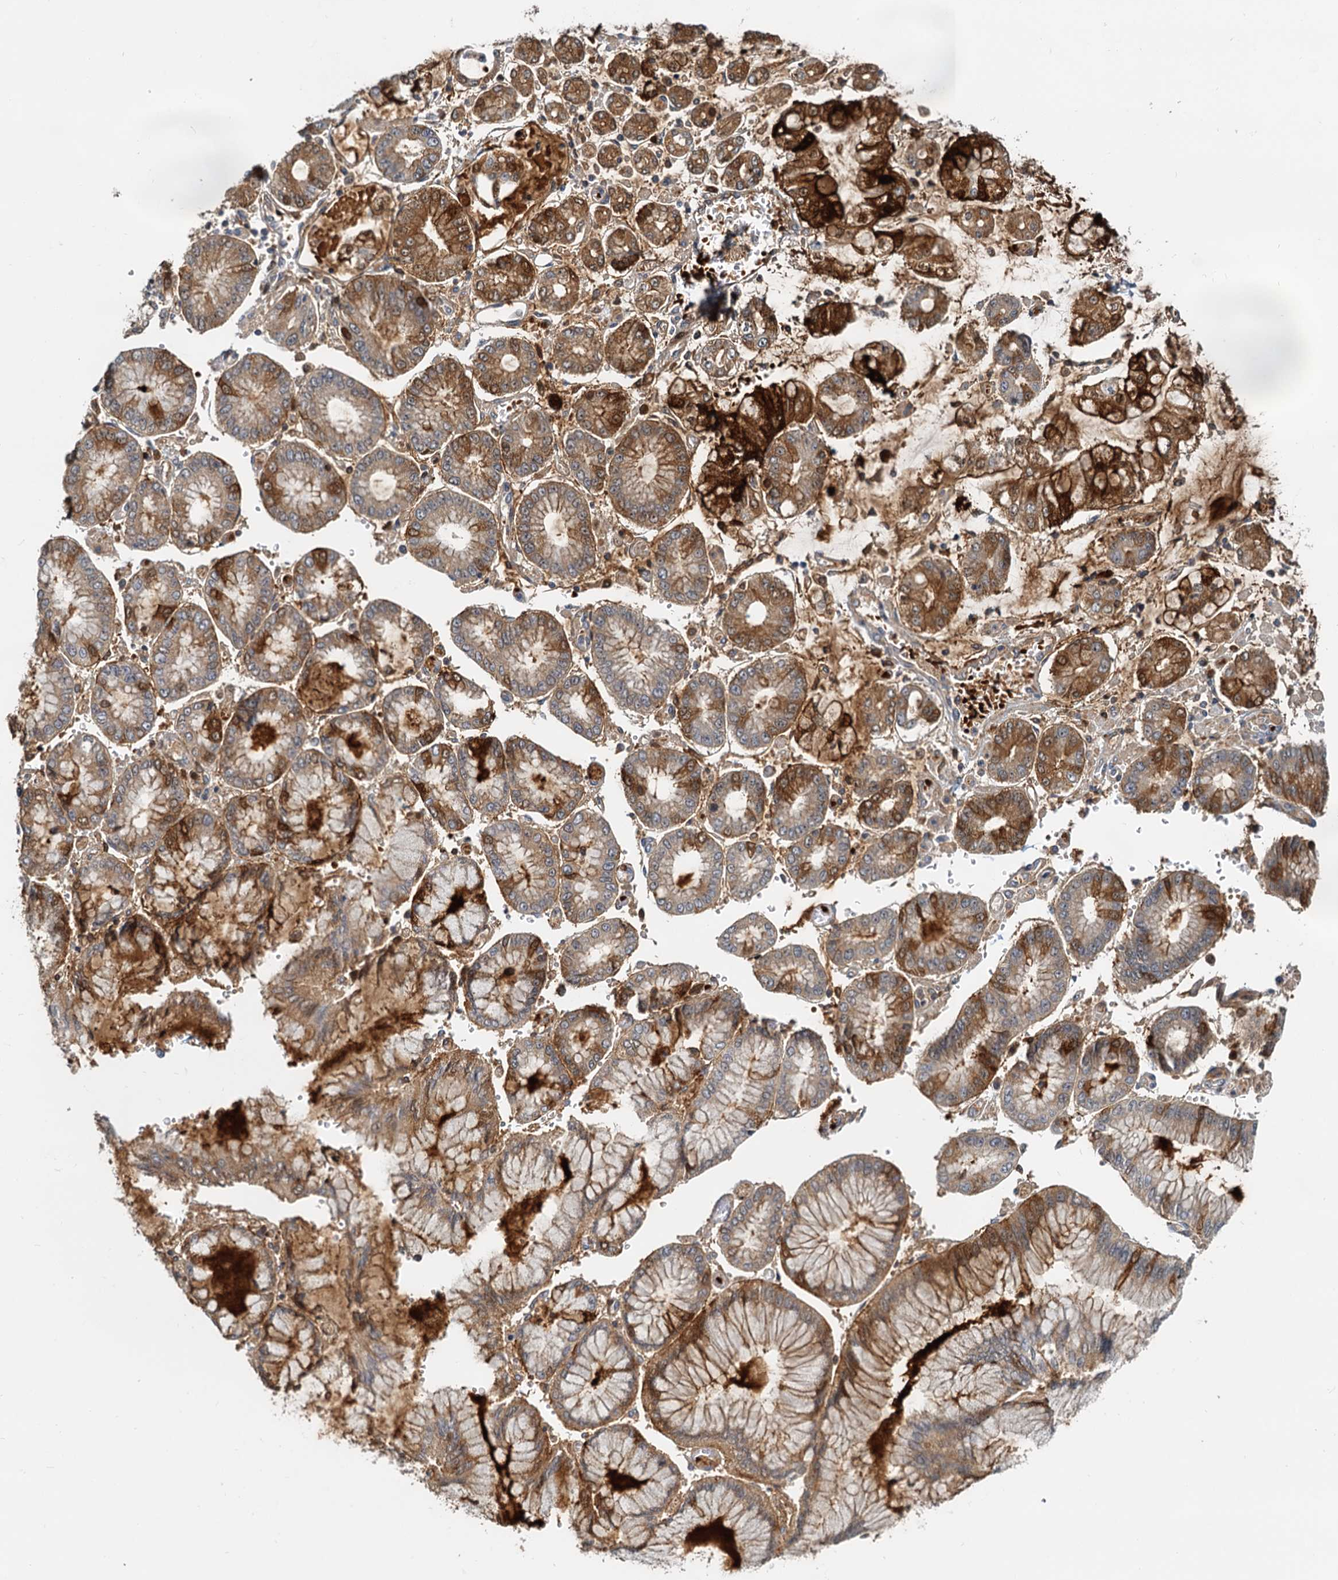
{"staining": {"intensity": "strong", "quantity": "25%-75%", "location": "cytoplasmic/membranous"}, "tissue": "stomach cancer", "cell_type": "Tumor cells", "image_type": "cancer", "snomed": [{"axis": "morphology", "description": "Adenocarcinoma, NOS"}, {"axis": "topography", "description": "Stomach"}], "caption": "Immunohistochemical staining of human stomach cancer (adenocarcinoma) exhibits high levels of strong cytoplasmic/membranous staining in approximately 25%-75% of tumor cells.", "gene": "TOLLIP", "patient": {"sex": "male", "age": 76}}